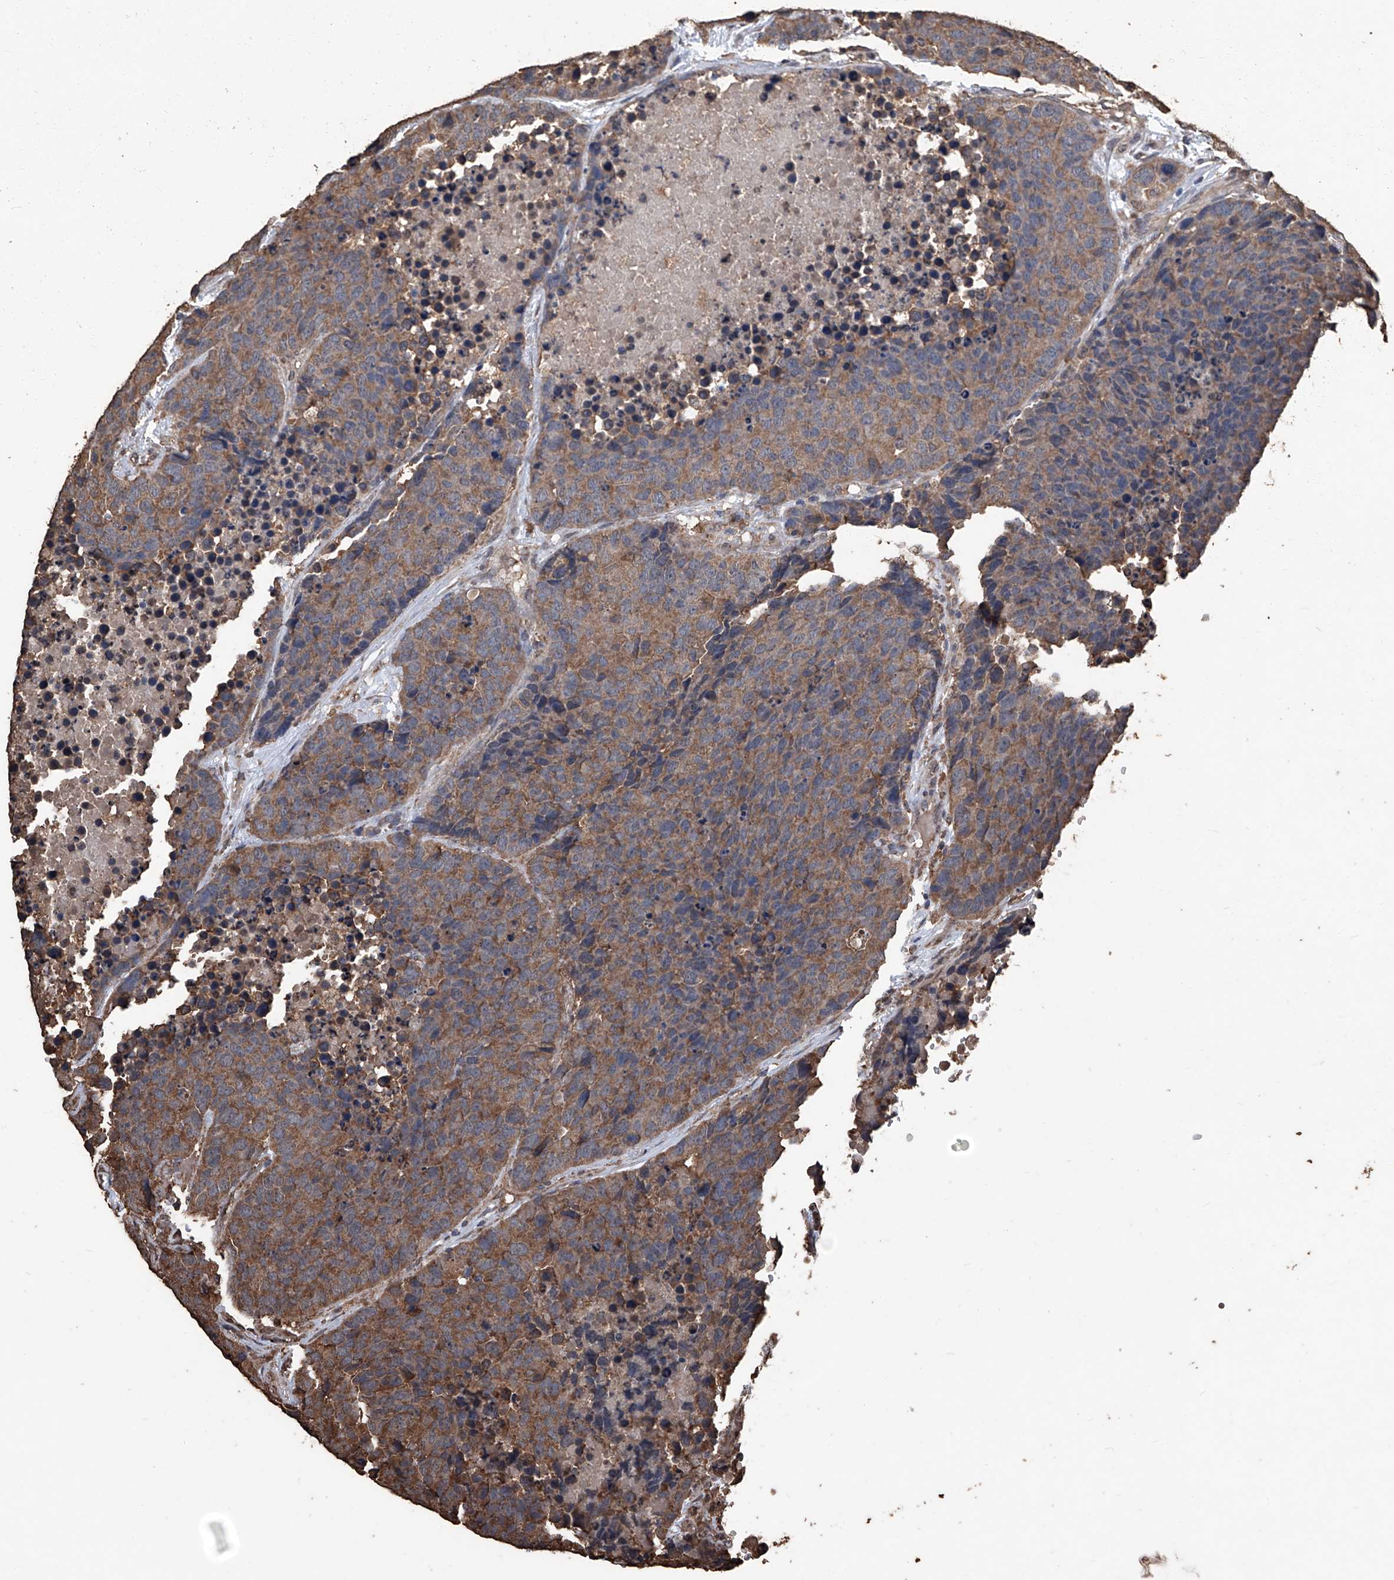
{"staining": {"intensity": "moderate", "quantity": ">75%", "location": "cytoplasmic/membranous"}, "tissue": "carcinoid", "cell_type": "Tumor cells", "image_type": "cancer", "snomed": [{"axis": "morphology", "description": "Carcinoid, malignant, NOS"}, {"axis": "topography", "description": "Lung"}], "caption": "Carcinoid (malignant) stained with DAB (3,3'-diaminobenzidine) immunohistochemistry (IHC) shows medium levels of moderate cytoplasmic/membranous expression in approximately >75% of tumor cells.", "gene": "STARD7", "patient": {"sex": "male", "age": 60}}